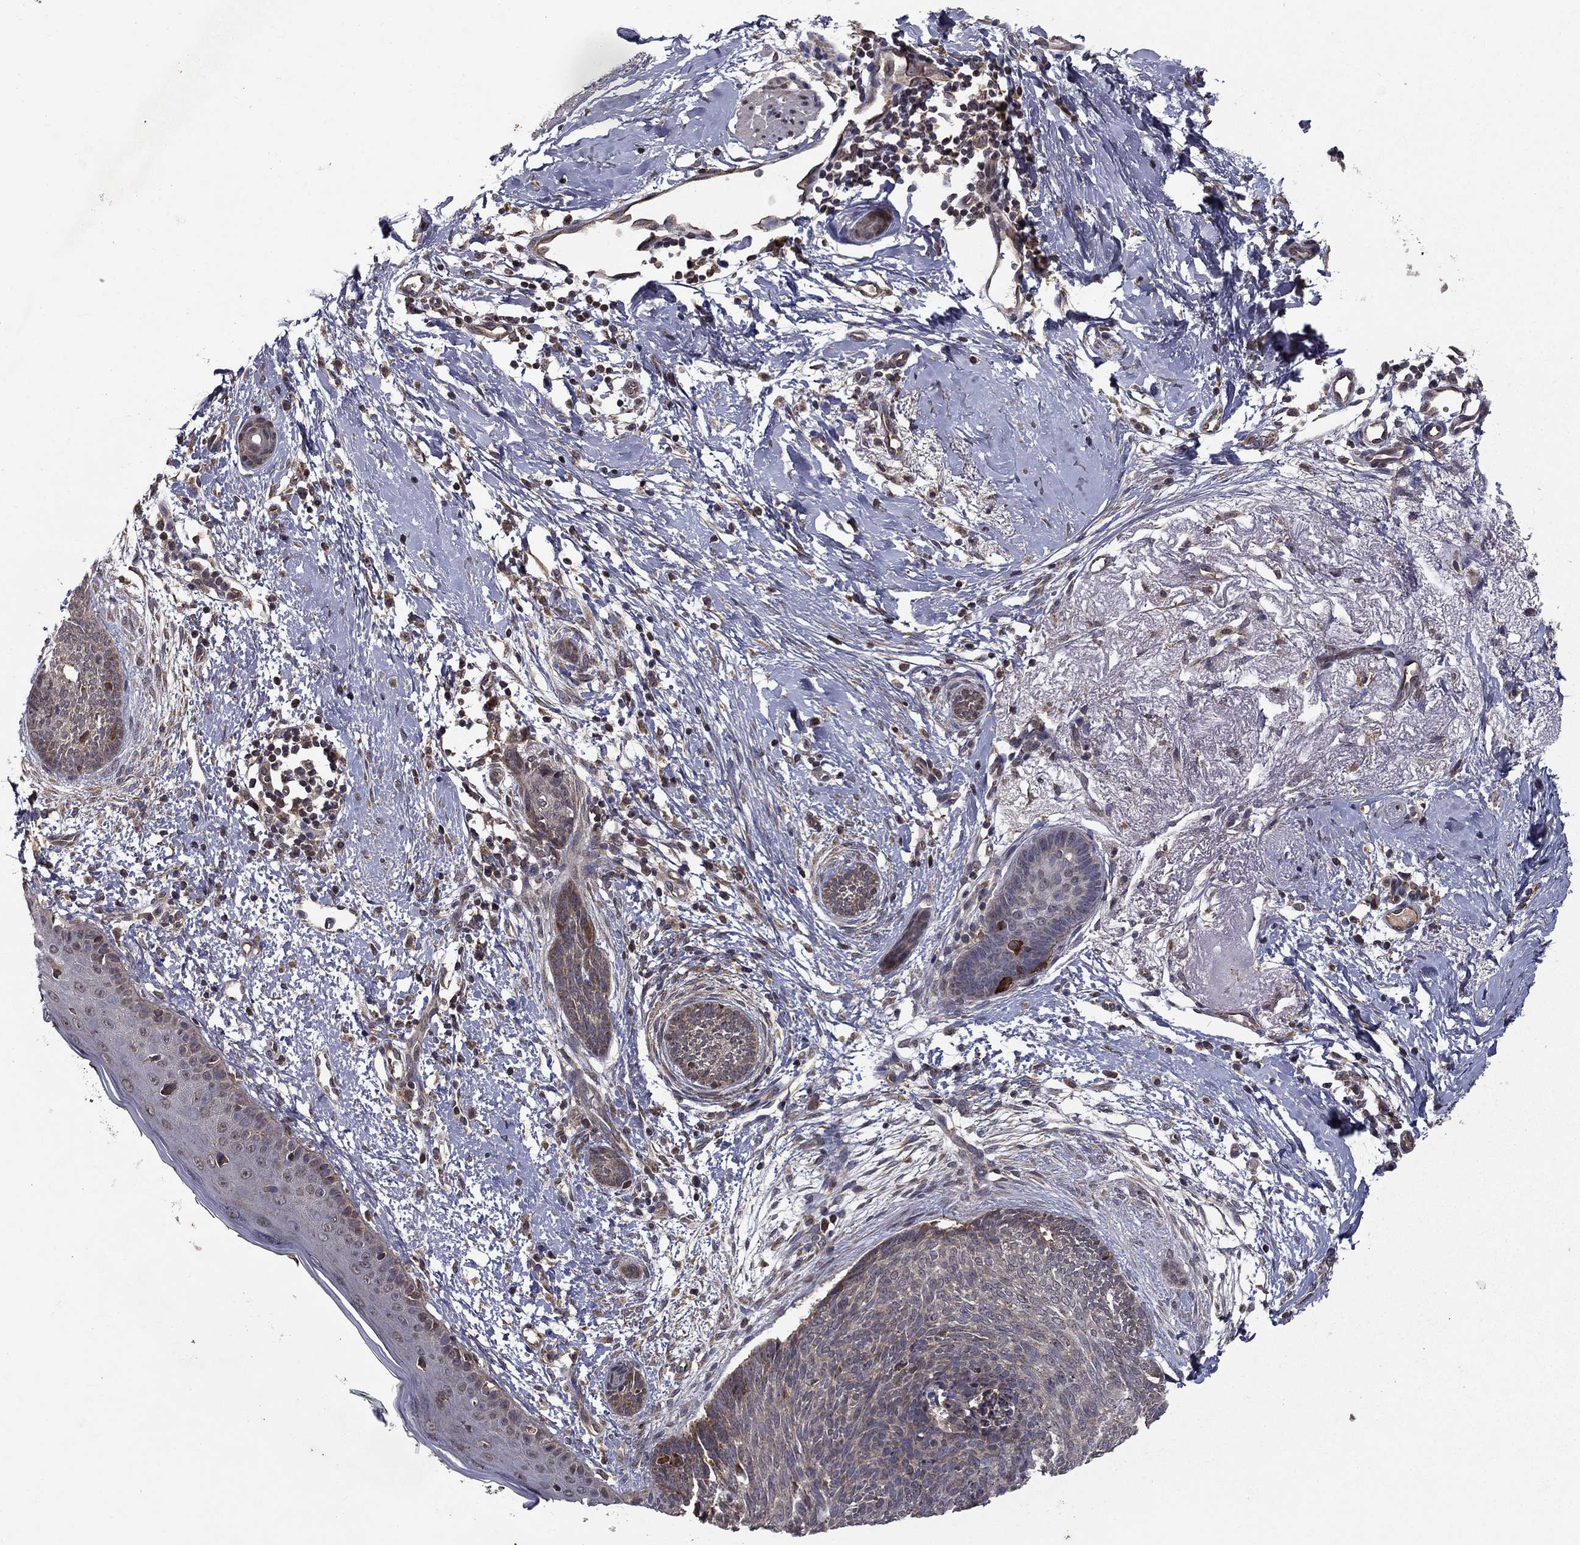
{"staining": {"intensity": "negative", "quantity": "none", "location": "none"}, "tissue": "skin cancer", "cell_type": "Tumor cells", "image_type": "cancer", "snomed": [{"axis": "morphology", "description": "Basal cell carcinoma"}, {"axis": "topography", "description": "Skin"}], "caption": "A photomicrograph of skin cancer (basal cell carcinoma) stained for a protein shows no brown staining in tumor cells. Brightfield microscopy of immunohistochemistry (IHC) stained with DAB (3,3'-diaminobenzidine) (brown) and hematoxylin (blue), captured at high magnification.", "gene": "SLC2A13", "patient": {"sex": "female", "age": 65}}